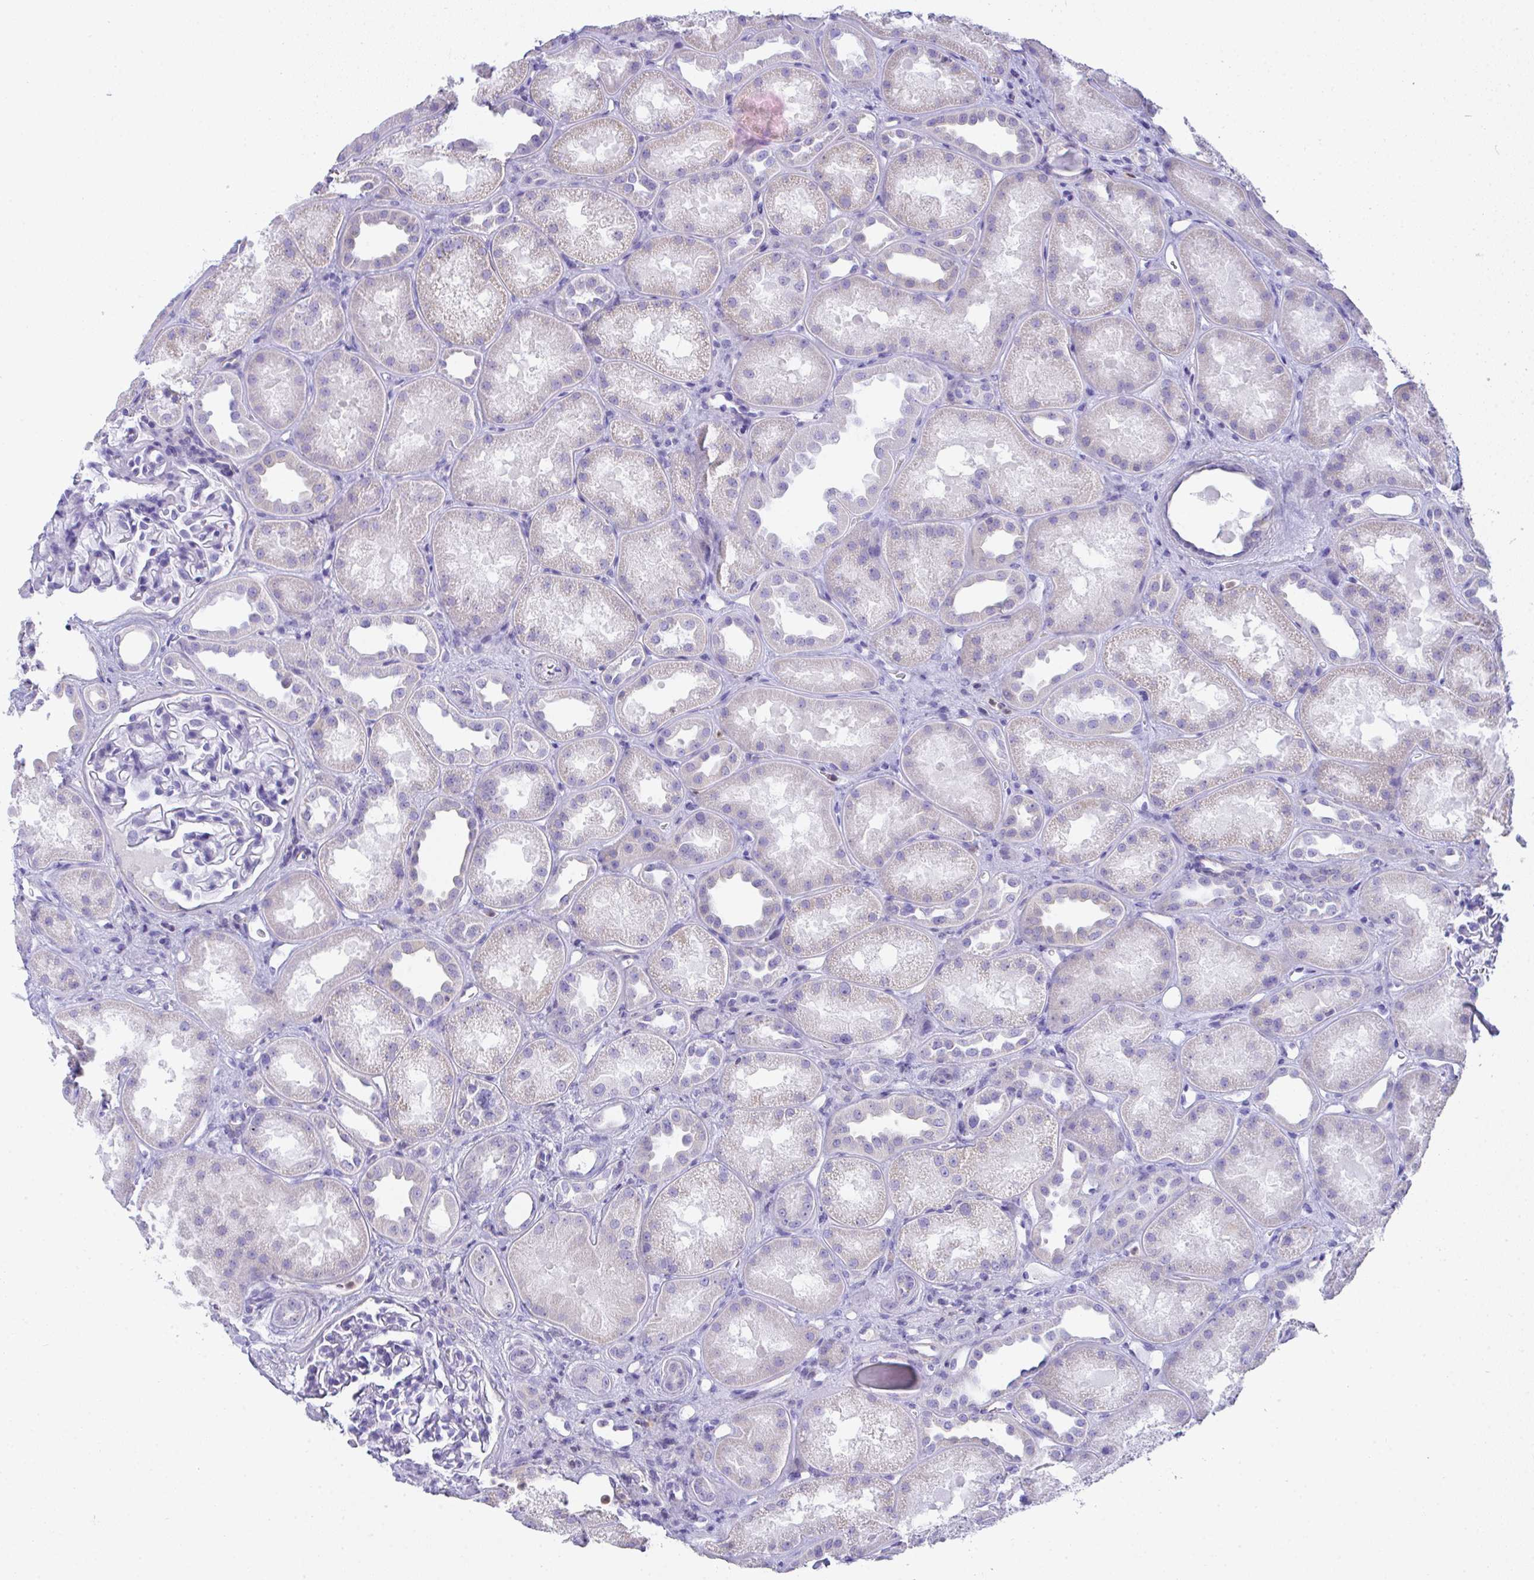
{"staining": {"intensity": "negative", "quantity": "none", "location": "none"}, "tissue": "kidney", "cell_type": "Cells in glomeruli", "image_type": "normal", "snomed": [{"axis": "morphology", "description": "Normal tissue, NOS"}, {"axis": "topography", "description": "Kidney"}], "caption": "Kidney stained for a protein using IHC demonstrates no expression cells in glomeruli.", "gene": "TNFAIP8", "patient": {"sex": "male", "age": 61}}